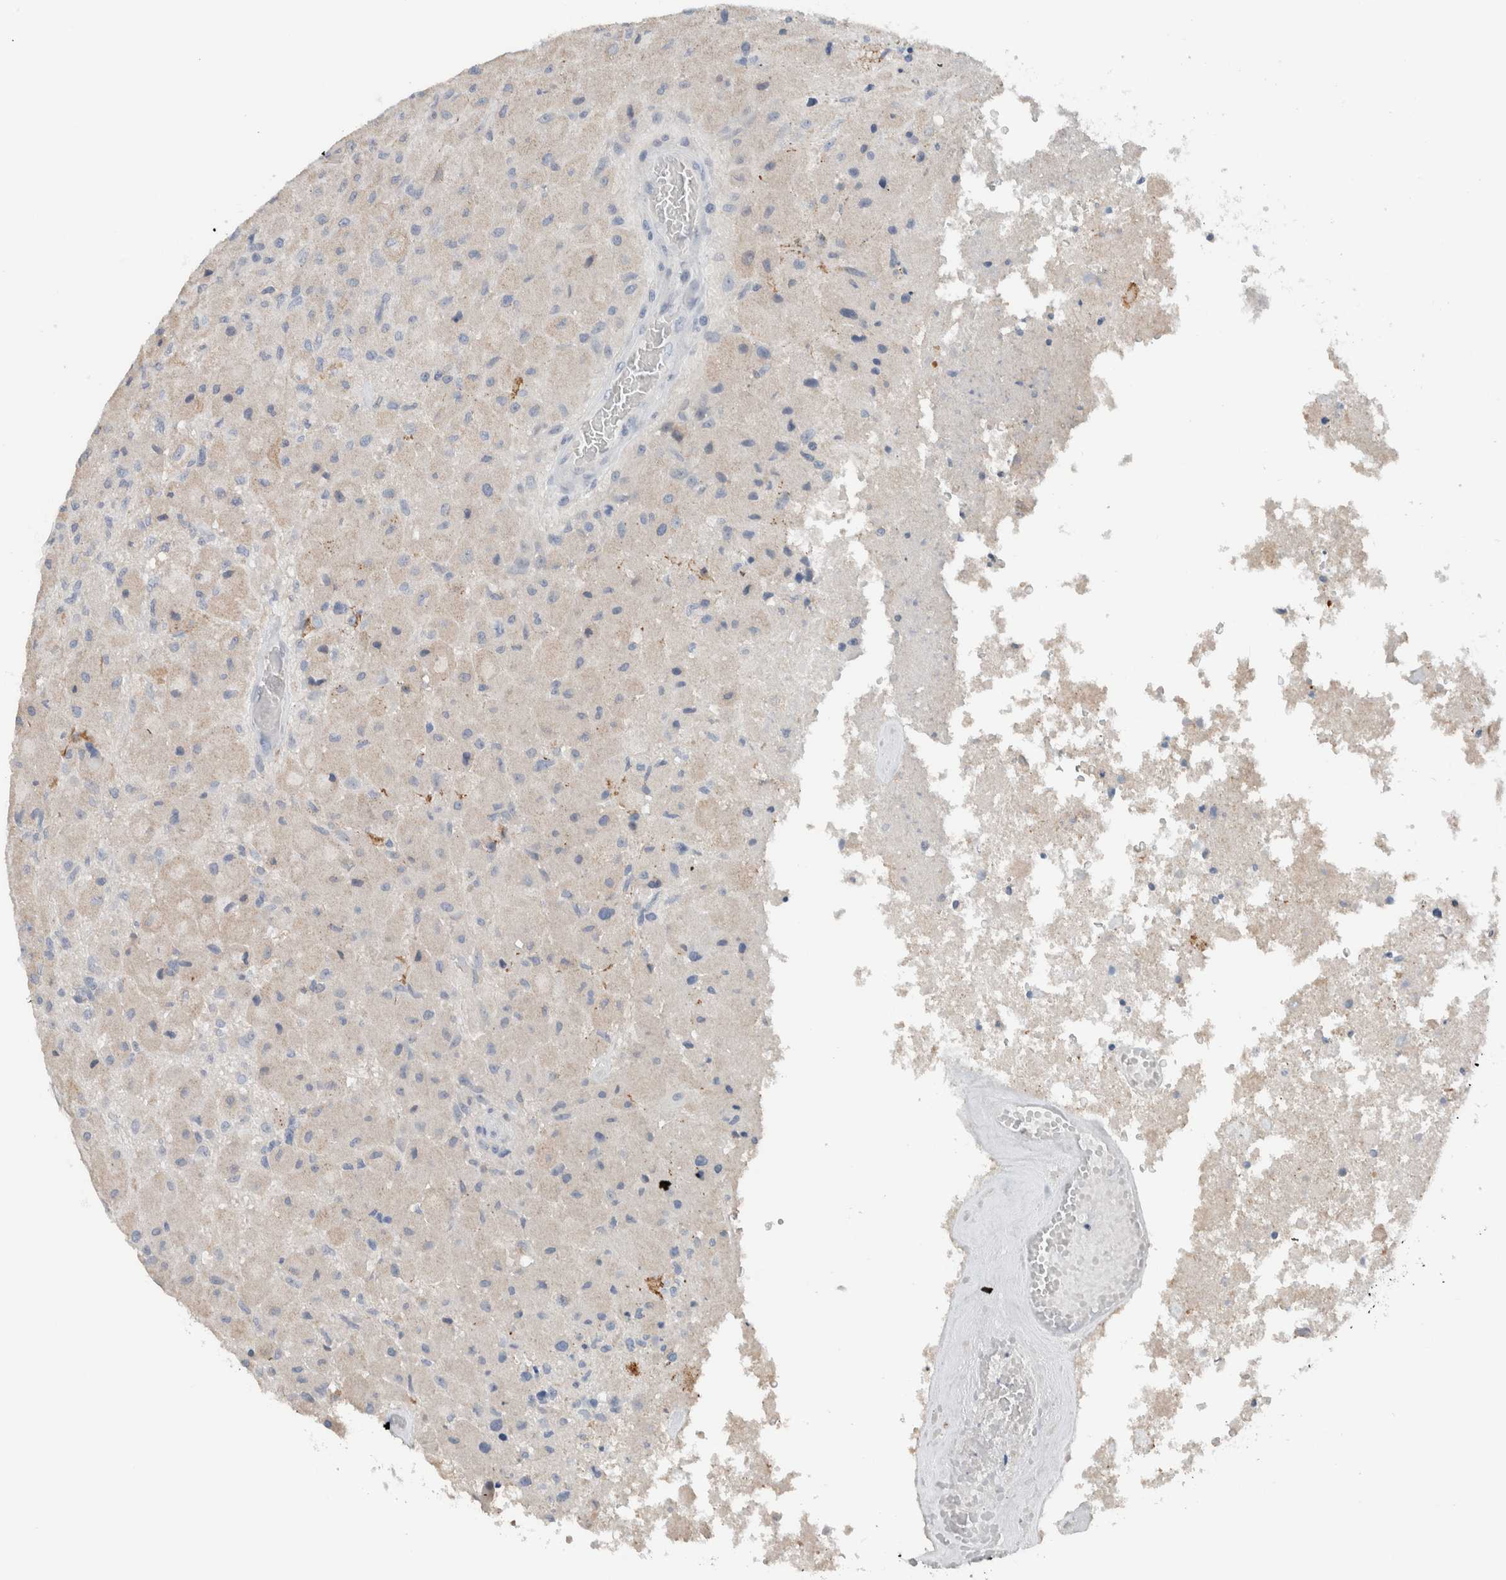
{"staining": {"intensity": "negative", "quantity": "none", "location": "none"}, "tissue": "glioma", "cell_type": "Tumor cells", "image_type": "cancer", "snomed": [{"axis": "morphology", "description": "Normal tissue, NOS"}, {"axis": "morphology", "description": "Glioma, malignant, High grade"}, {"axis": "topography", "description": "Cerebral cortex"}], "caption": "Immunohistochemical staining of malignant glioma (high-grade) exhibits no significant expression in tumor cells.", "gene": "DUOX1", "patient": {"sex": "male", "age": 77}}